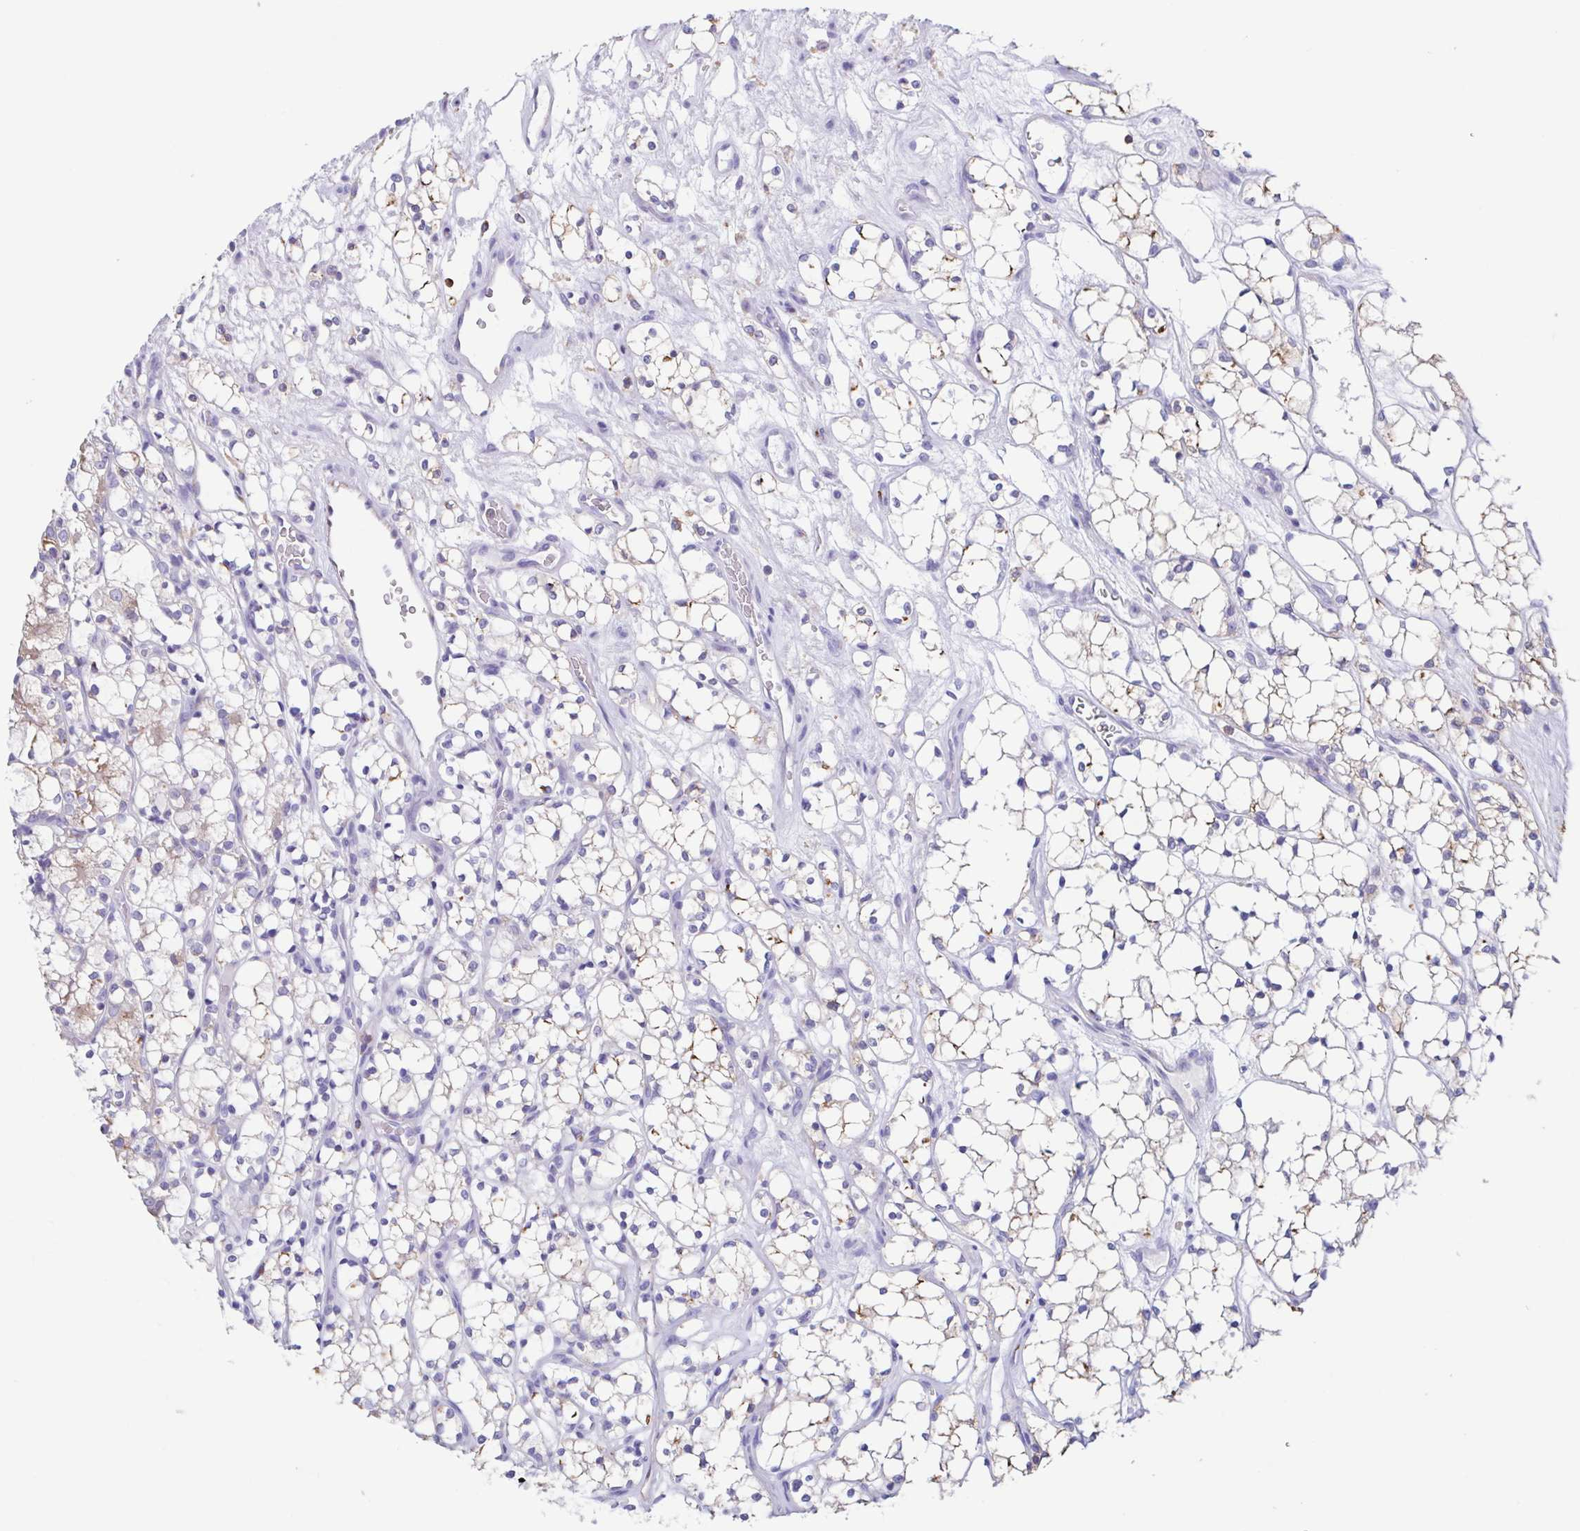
{"staining": {"intensity": "weak", "quantity": "<25%", "location": "cytoplasmic/membranous"}, "tissue": "renal cancer", "cell_type": "Tumor cells", "image_type": "cancer", "snomed": [{"axis": "morphology", "description": "Adenocarcinoma, NOS"}, {"axis": "topography", "description": "Kidney"}], "caption": "Immunohistochemical staining of renal cancer shows no significant expression in tumor cells. (Stains: DAB IHC with hematoxylin counter stain, Microscopy: brightfield microscopy at high magnification).", "gene": "TPD52", "patient": {"sex": "female", "age": 69}}